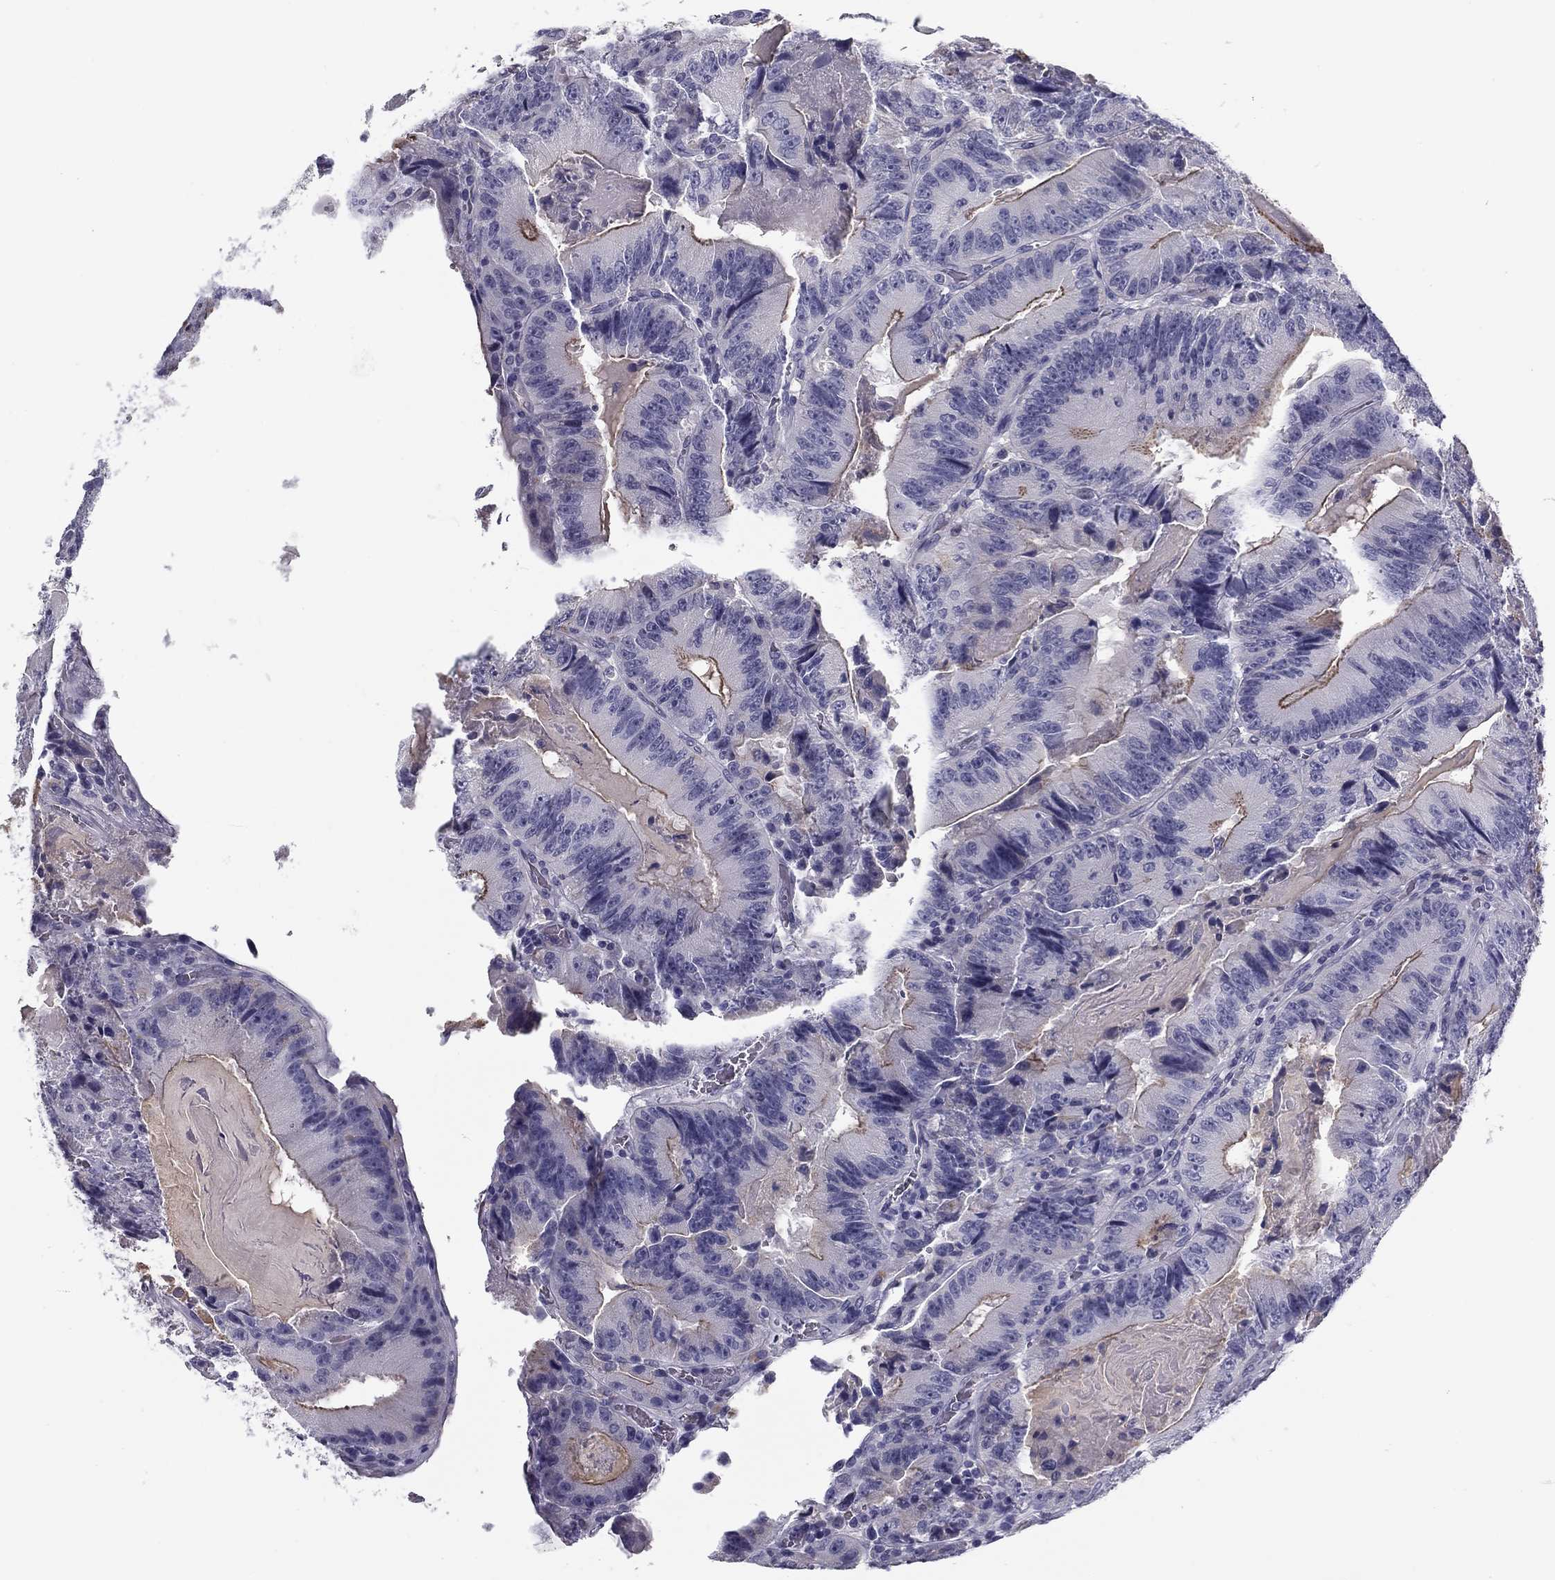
{"staining": {"intensity": "moderate", "quantity": "25%-75%", "location": "cytoplasmic/membranous"}, "tissue": "colorectal cancer", "cell_type": "Tumor cells", "image_type": "cancer", "snomed": [{"axis": "morphology", "description": "Adenocarcinoma, NOS"}, {"axis": "topography", "description": "Colon"}], "caption": "This is a photomicrograph of IHC staining of adenocarcinoma (colorectal), which shows moderate expression in the cytoplasmic/membranous of tumor cells.", "gene": "FLNC", "patient": {"sex": "female", "age": 86}}